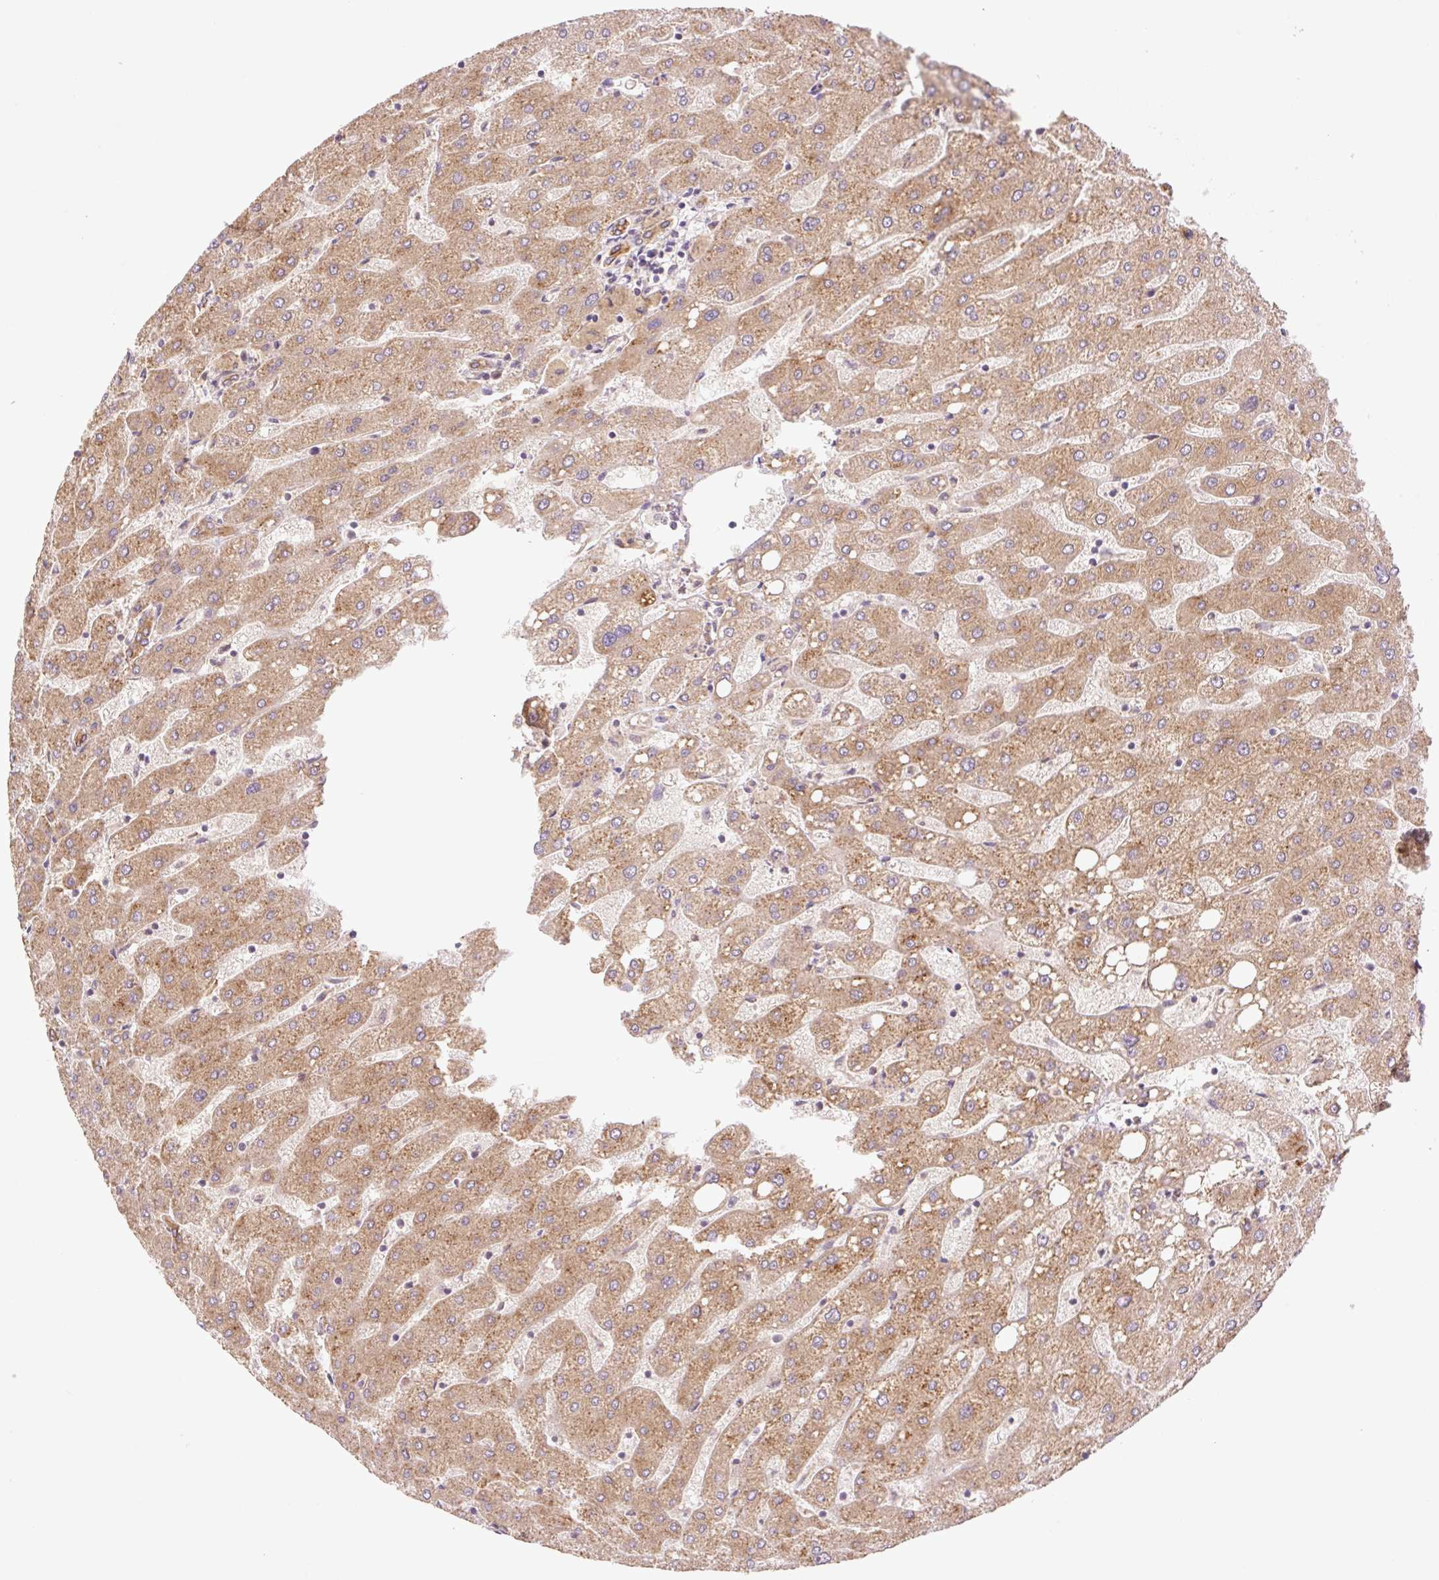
{"staining": {"intensity": "moderate", "quantity": ">75%", "location": "cytoplasmic/membranous"}, "tissue": "liver", "cell_type": "Cholangiocytes", "image_type": "normal", "snomed": [{"axis": "morphology", "description": "Normal tissue, NOS"}, {"axis": "topography", "description": "Liver"}], "caption": "Cholangiocytes exhibit medium levels of moderate cytoplasmic/membranous staining in about >75% of cells in unremarkable liver.", "gene": "YJU2B", "patient": {"sex": "male", "age": 67}}